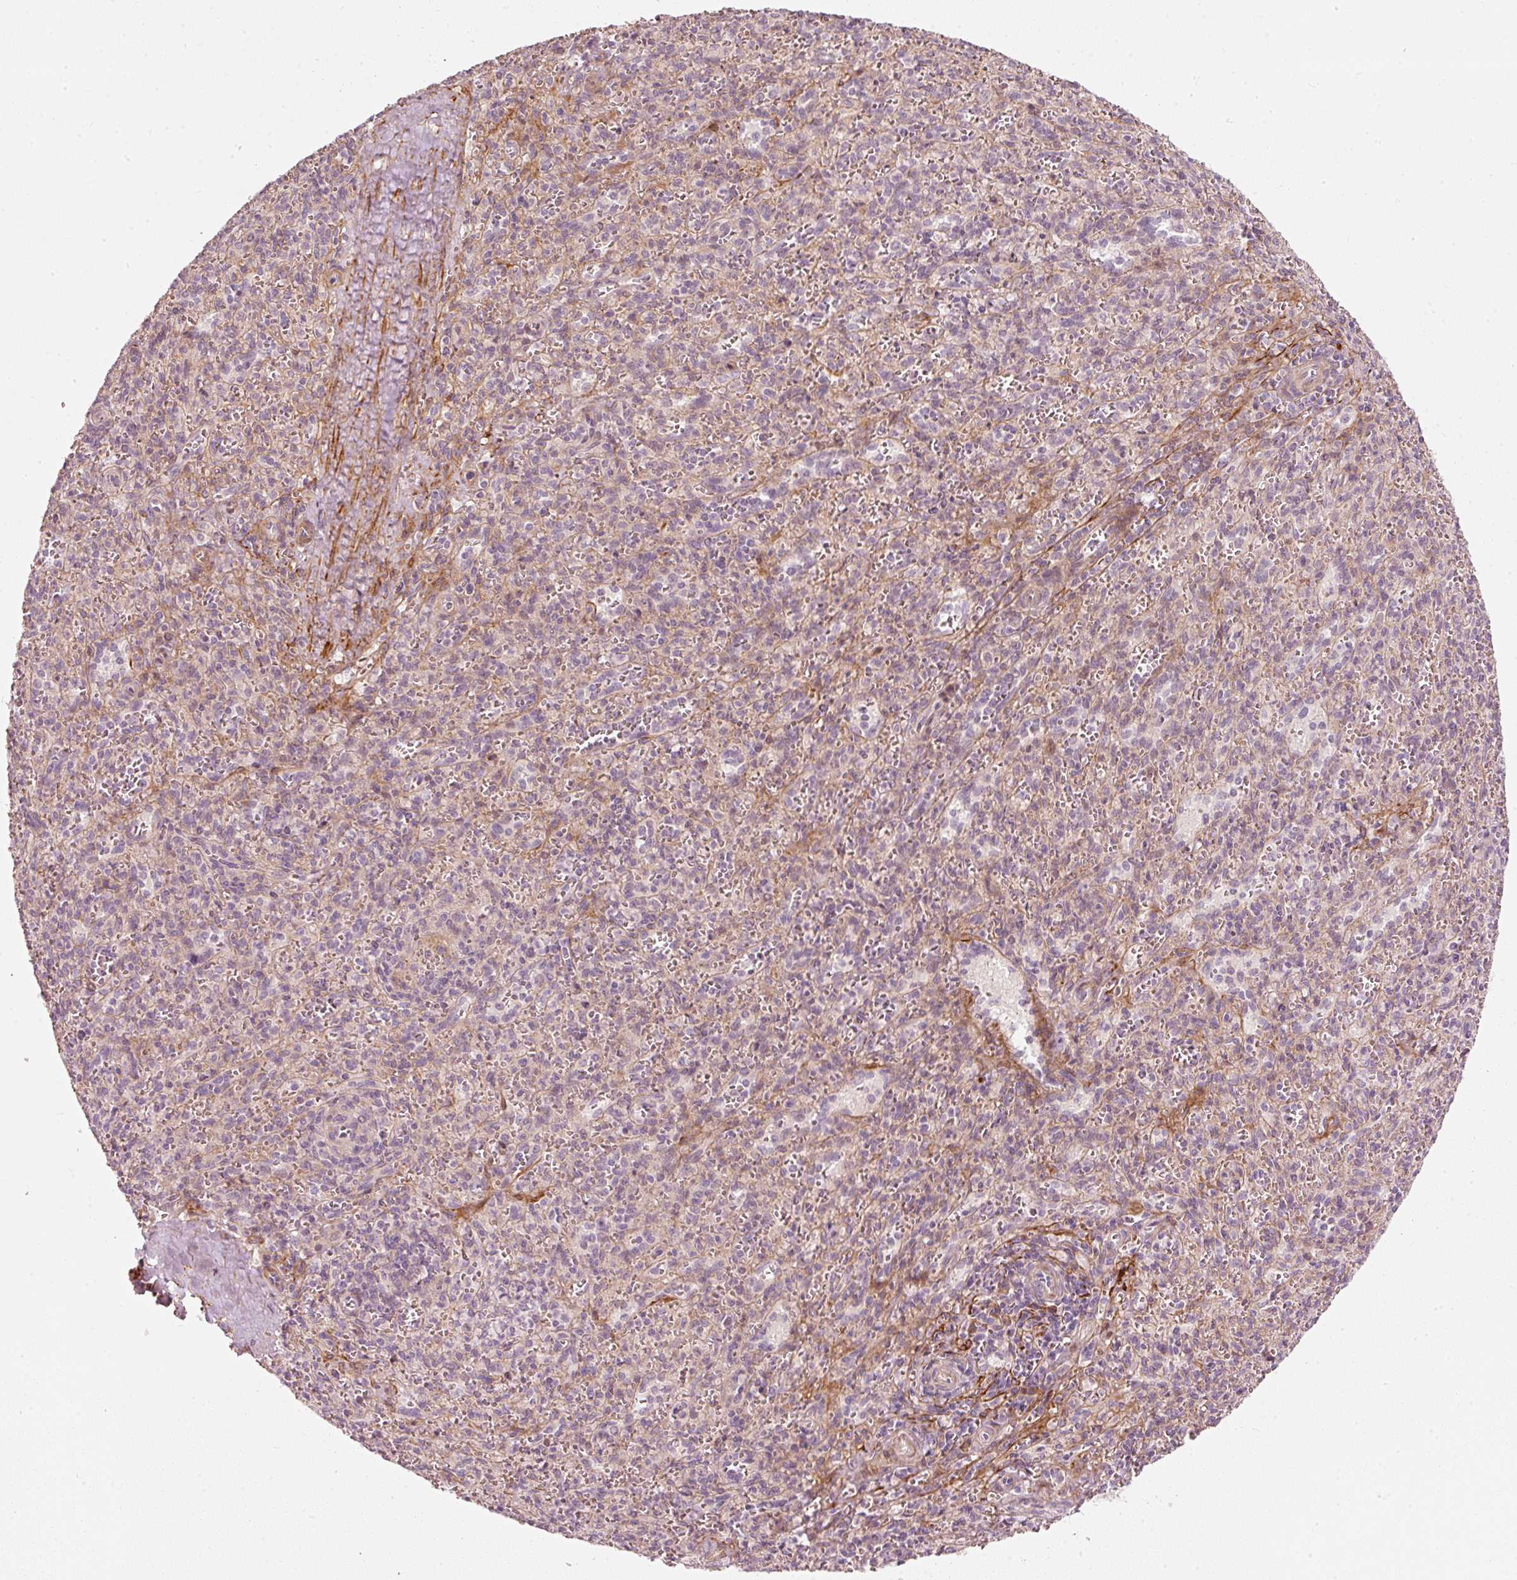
{"staining": {"intensity": "negative", "quantity": "none", "location": "none"}, "tissue": "spleen", "cell_type": "Cells in red pulp", "image_type": "normal", "snomed": [{"axis": "morphology", "description": "Normal tissue, NOS"}, {"axis": "topography", "description": "Spleen"}], "caption": "This photomicrograph is of unremarkable spleen stained with immunohistochemistry (IHC) to label a protein in brown with the nuclei are counter-stained blue. There is no positivity in cells in red pulp. (DAB (3,3'-diaminobenzidine) immunohistochemistry (IHC), high magnification).", "gene": "KCNQ1", "patient": {"sex": "female", "age": 26}}